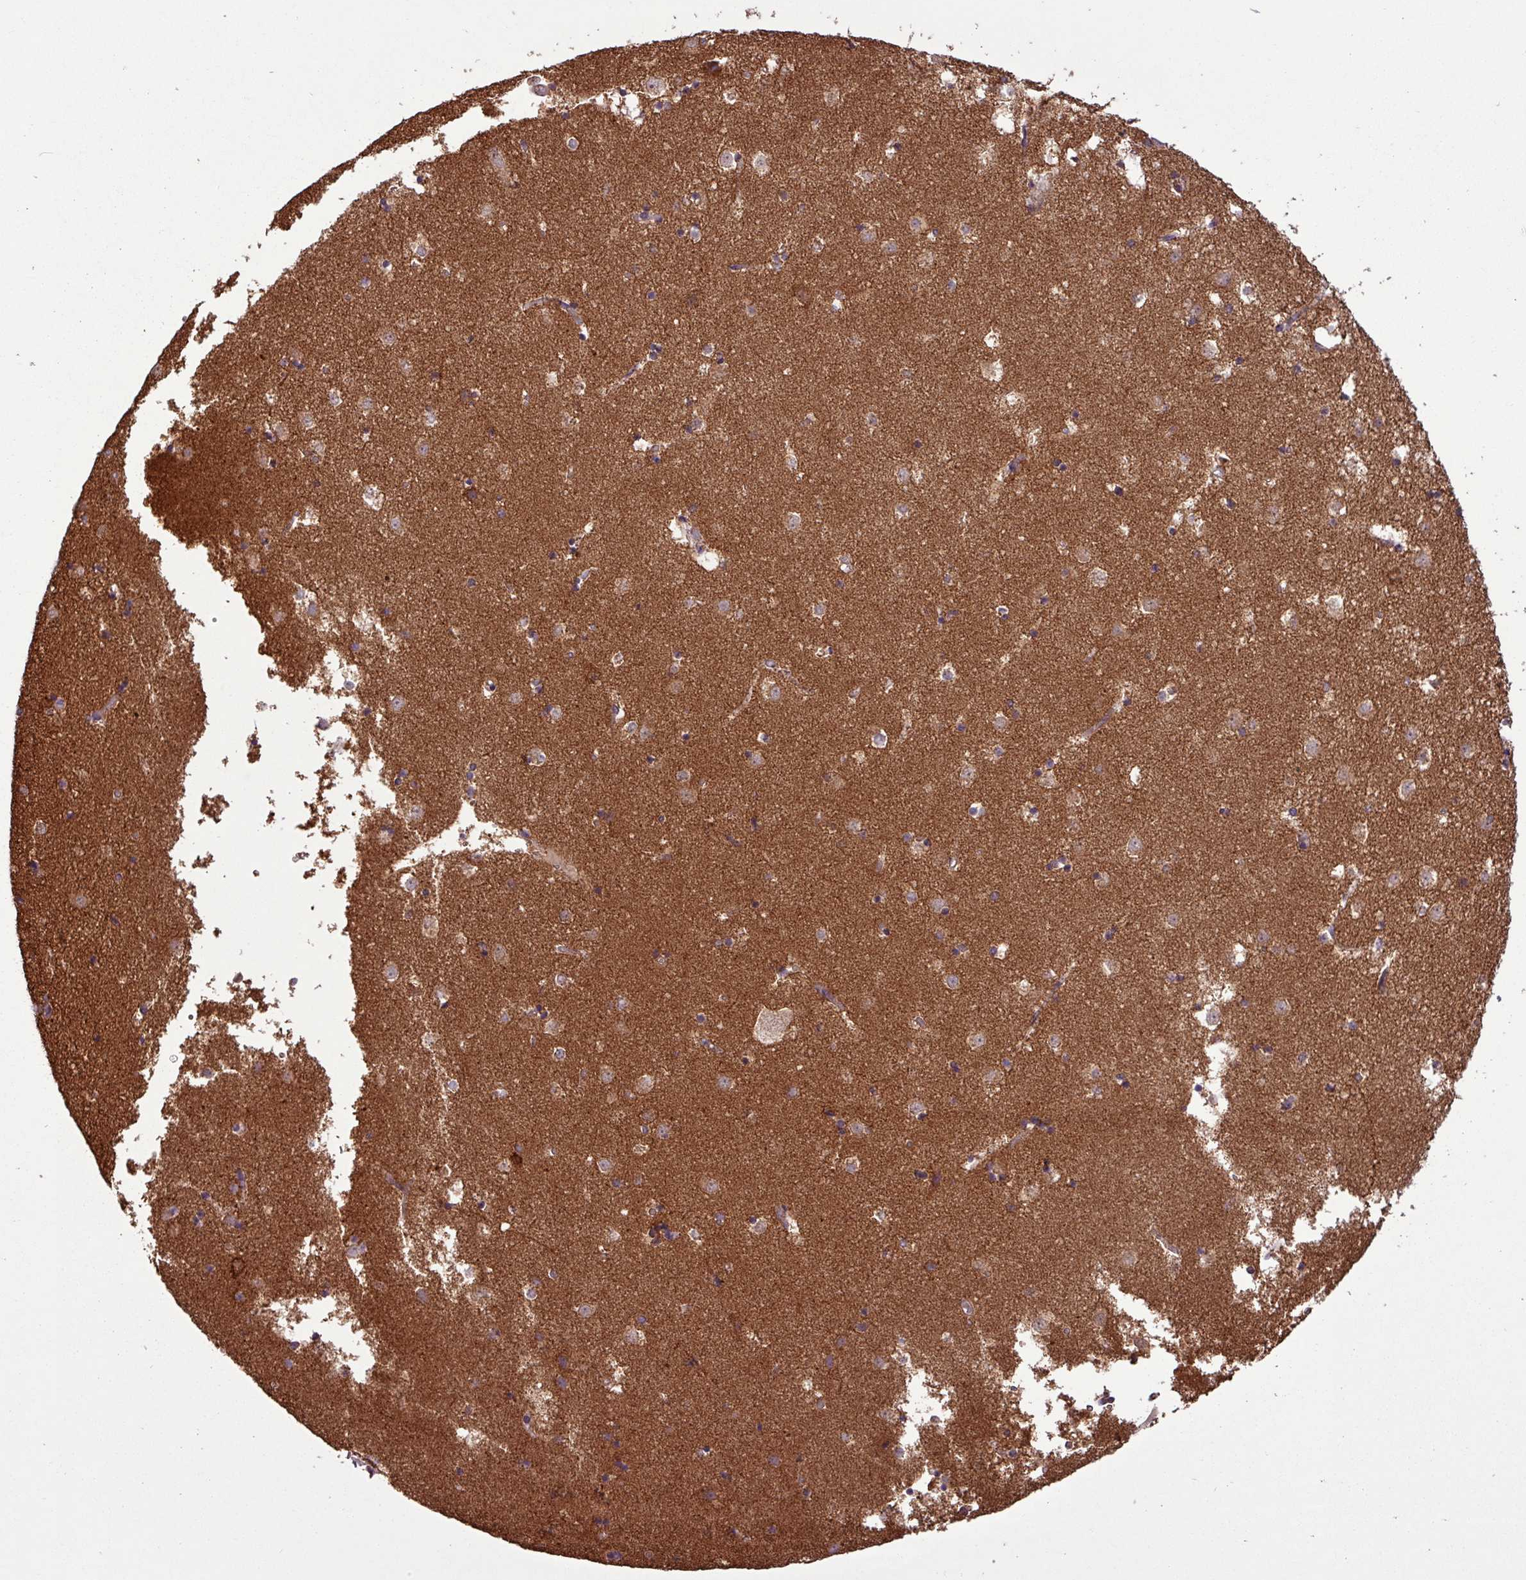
{"staining": {"intensity": "weak", "quantity": "25%-75%", "location": "cytoplasmic/membranous"}, "tissue": "caudate", "cell_type": "Glial cells", "image_type": "normal", "snomed": [{"axis": "morphology", "description": "Normal tissue, NOS"}, {"axis": "topography", "description": "Lateral ventricle wall"}], "caption": "Protein staining of benign caudate displays weak cytoplasmic/membranous staining in approximately 25%-75% of glial cells. (DAB = brown stain, brightfield microscopy at high magnification).", "gene": "MCTP2", "patient": {"sex": "female", "age": 52}}